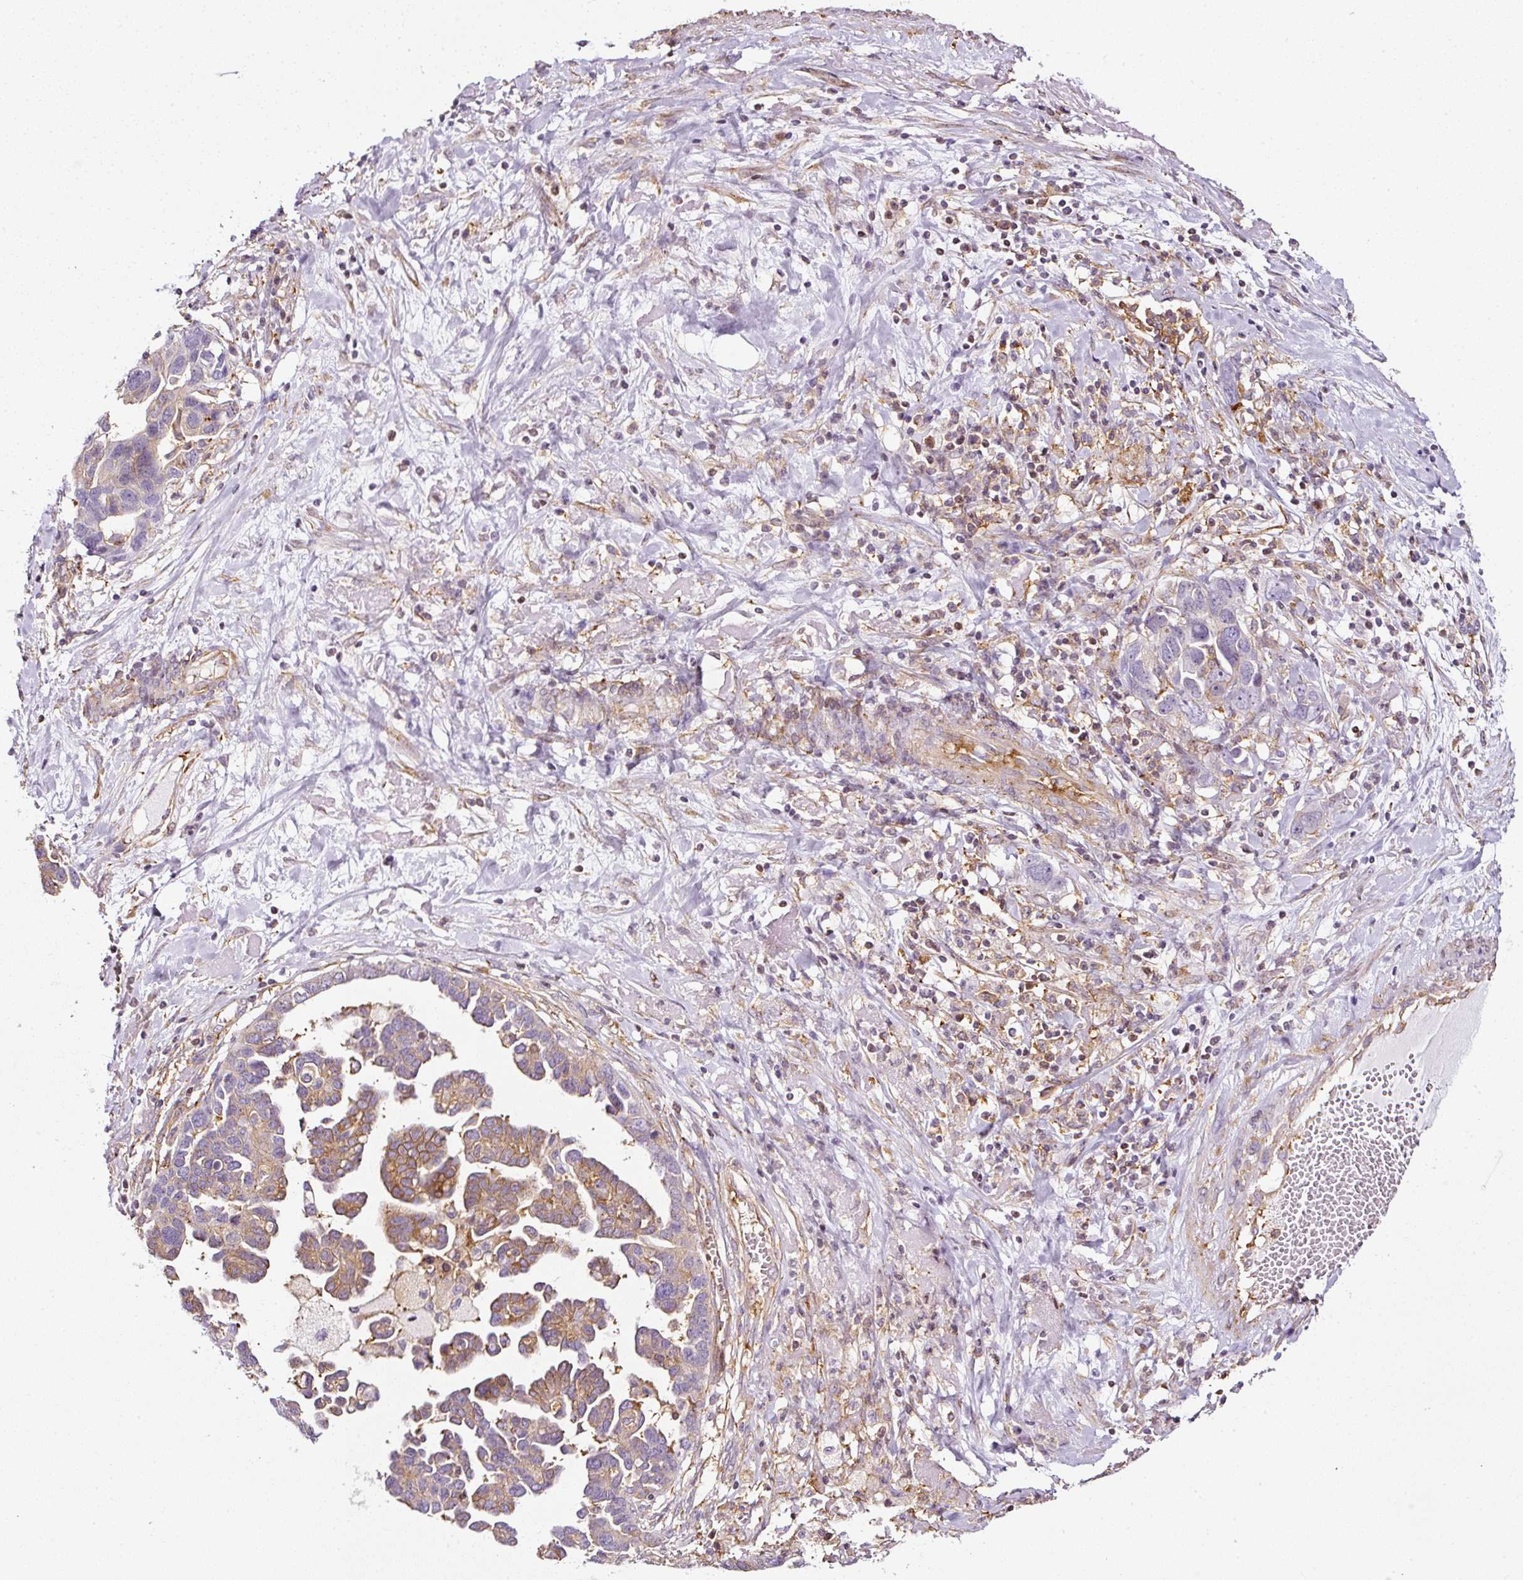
{"staining": {"intensity": "moderate", "quantity": "25%-75%", "location": "cytoplasmic/membranous"}, "tissue": "ovarian cancer", "cell_type": "Tumor cells", "image_type": "cancer", "snomed": [{"axis": "morphology", "description": "Cystadenocarcinoma, serous, NOS"}, {"axis": "topography", "description": "Ovary"}], "caption": "Human ovarian cancer stained with a protein marker shows moderate staining in tumor cells.", "gene": "SCNM1", "patient": {"sex": "female", "age": 54}}